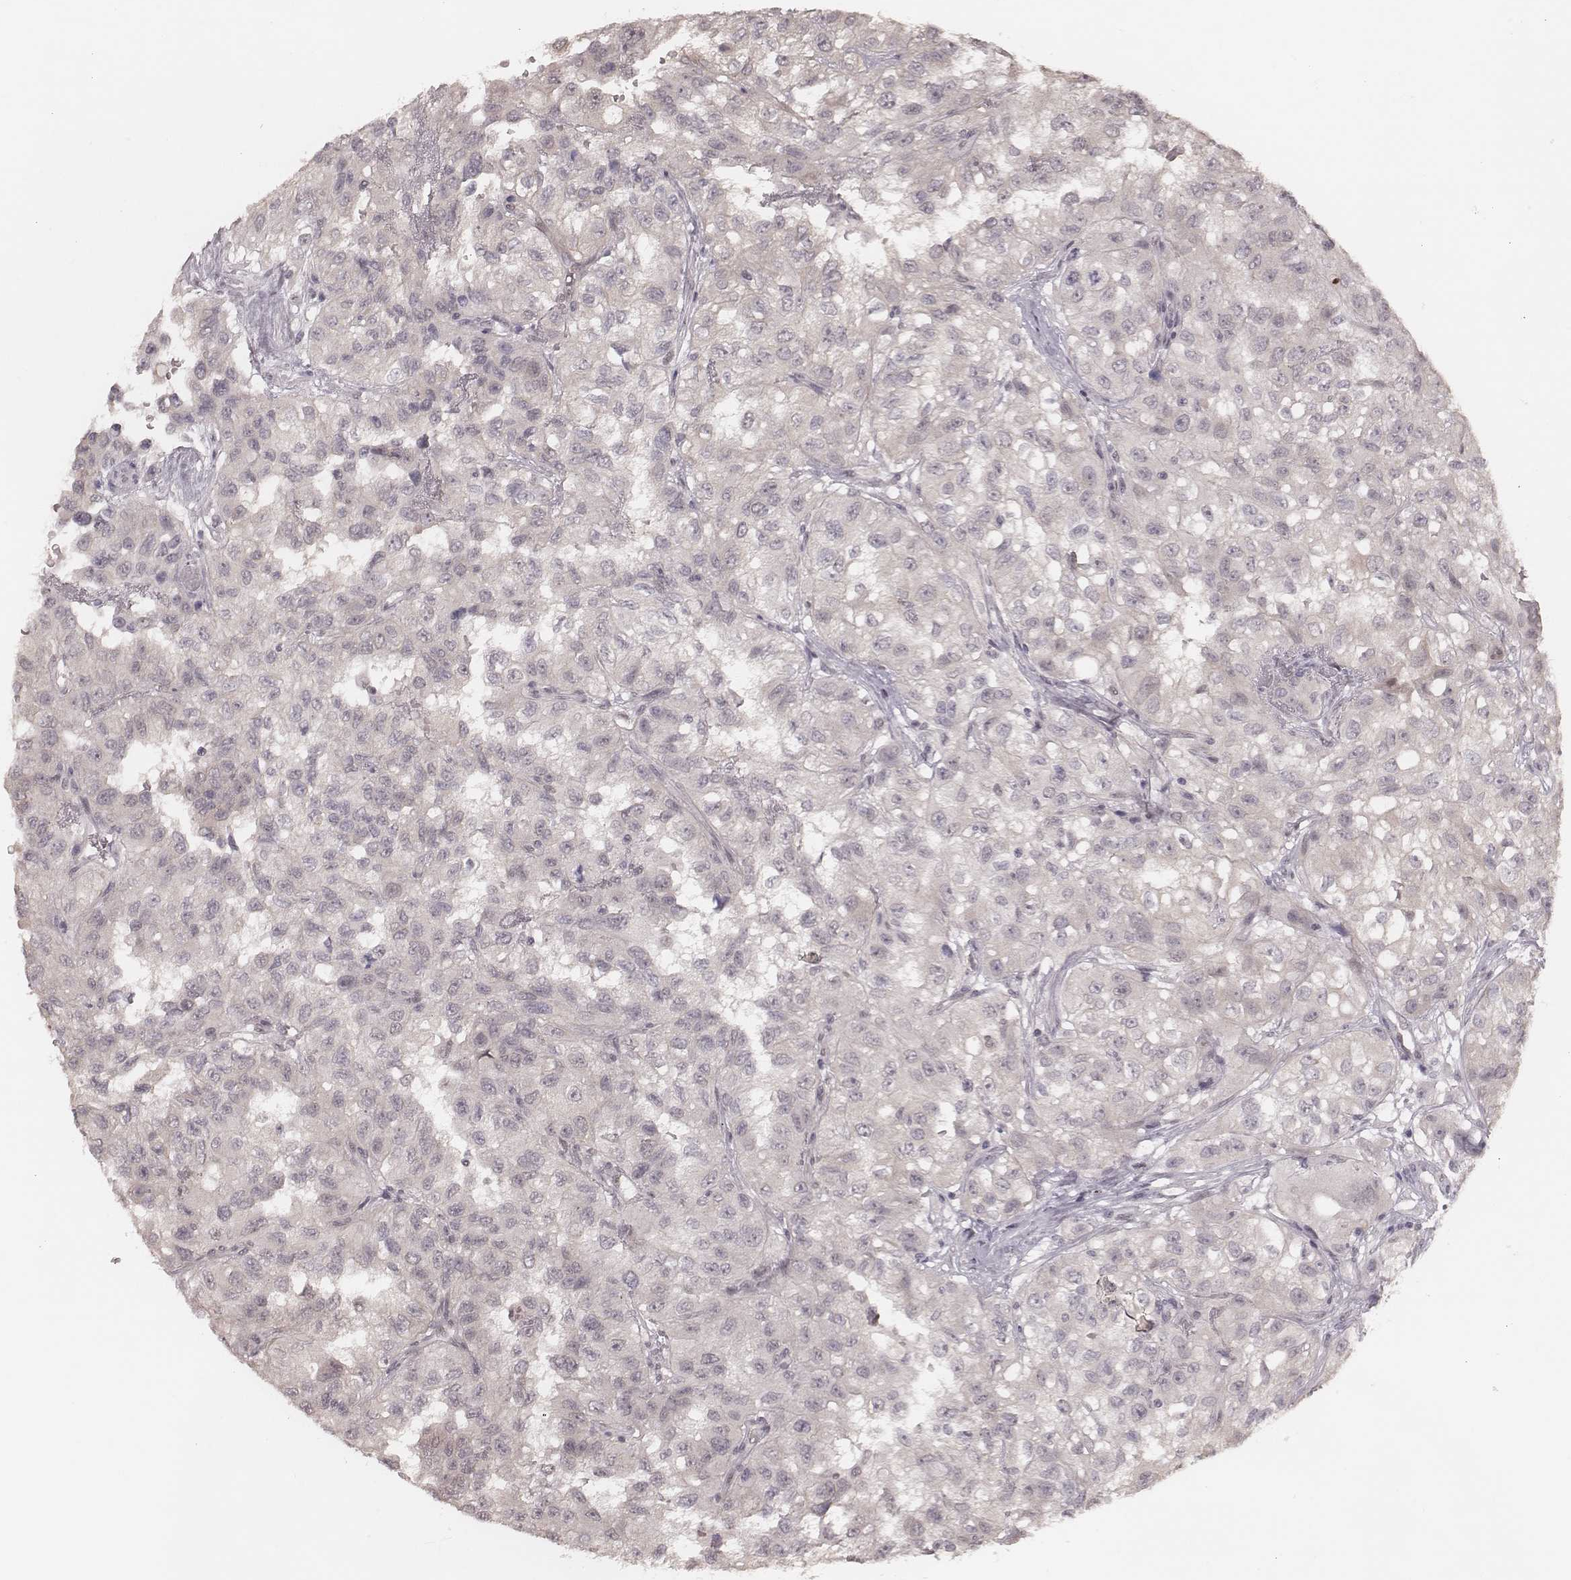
{"staining": {"intensity": "negative", "quantity": "none", "location": "none"}, "tissue": "renal cancer", "cell_type": "Tumor cells", "image_type": "cancer", "snomed": [{"axis": "morphology", "description": "Adenocarcinoma, NOS"}, {"axis": "topography", "description": "Kidney"}], "caption": "Immunohistochemical staining of human renal adenocarcinoma shows no significant staining in tumor cells.", "gene": "FAM13B", "patient": {"sex": "male", "age": 64}}